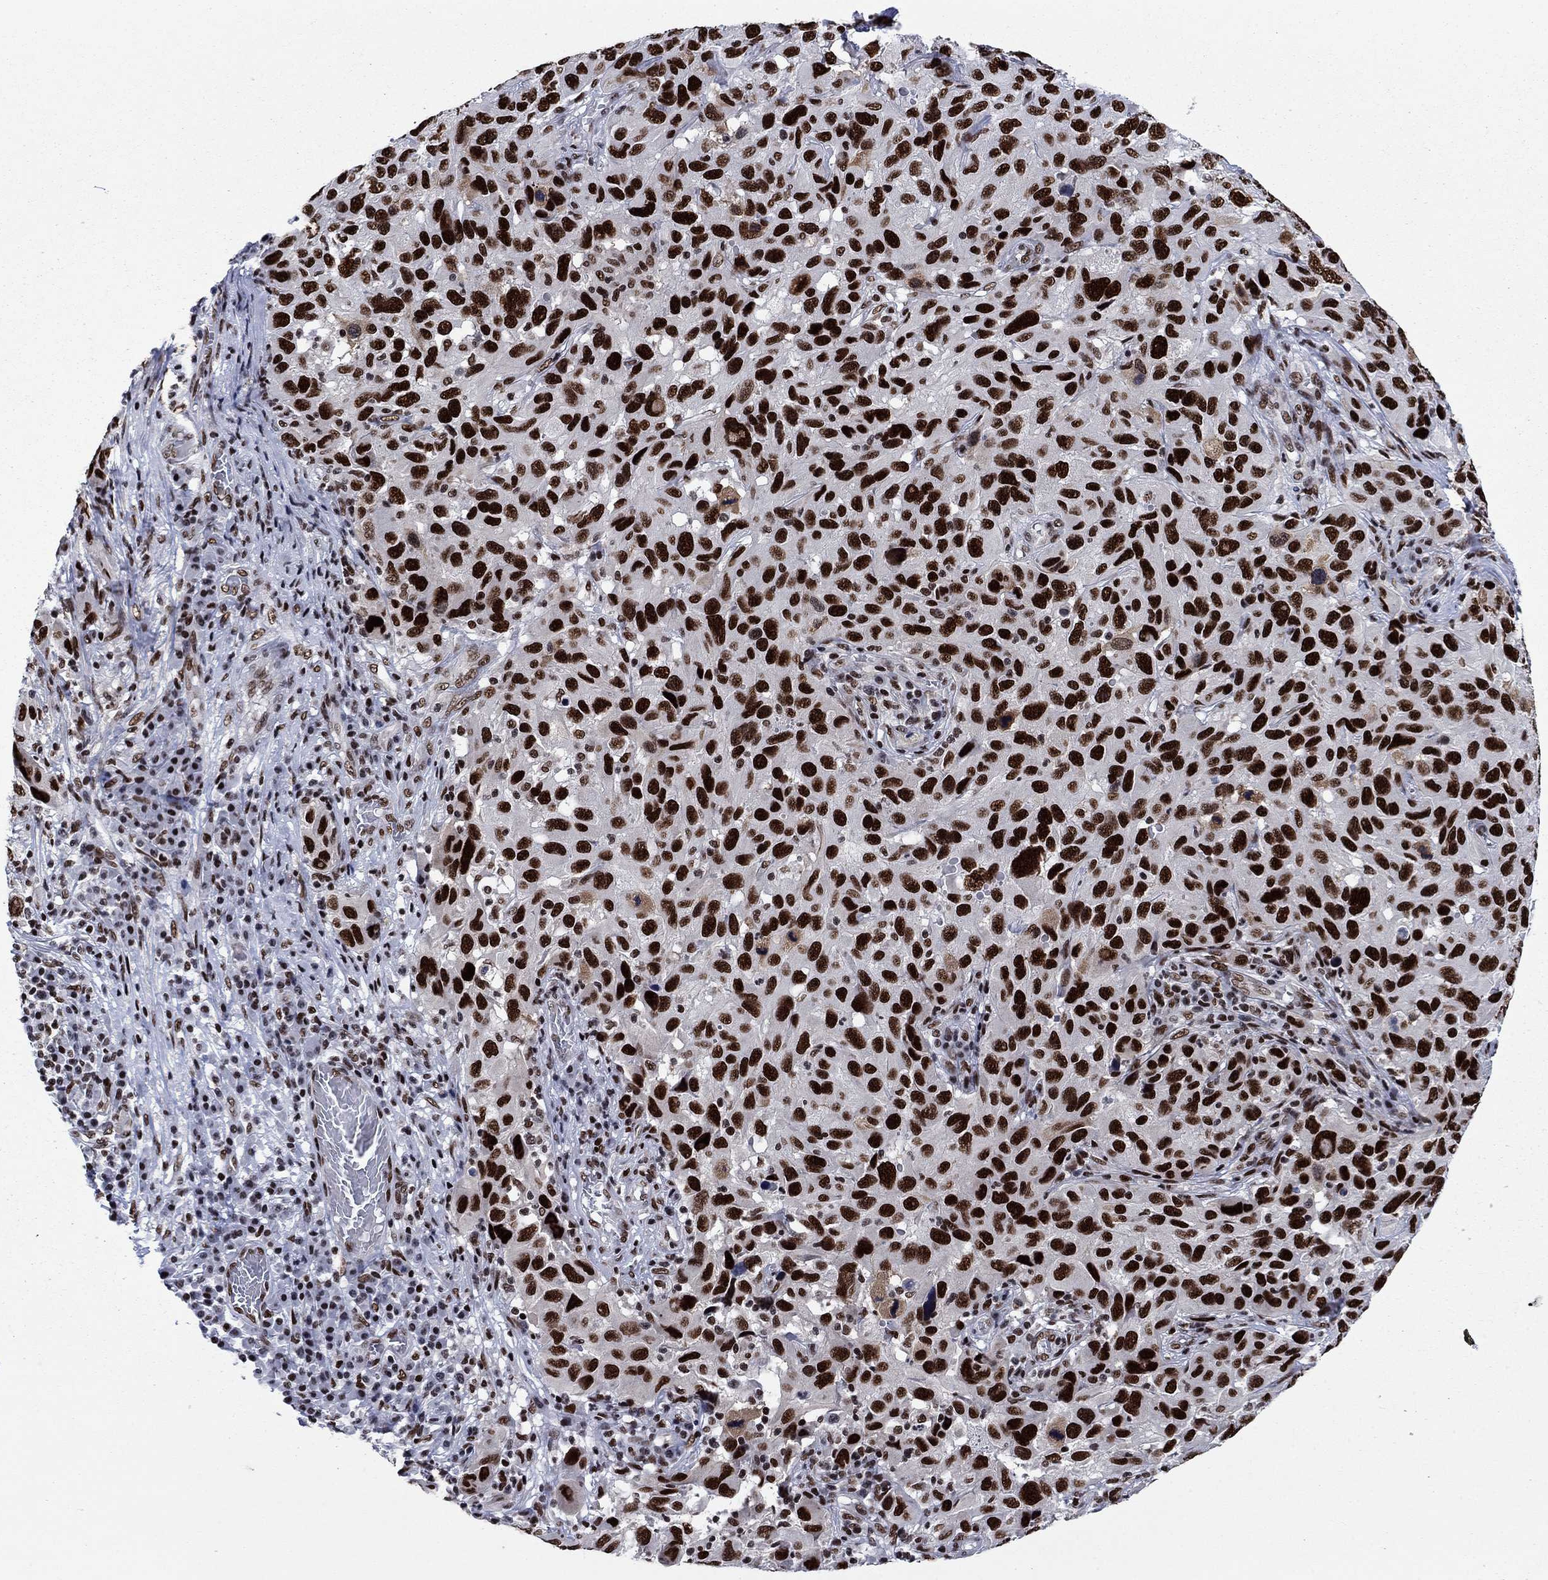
{"staining": {"intensity": "strong", "quantity": ">75%", "location": "nuclear"}, "tissue": "melanoma", "cell_type": "Tumor cells", "image_type": "cancer", "snomed": [{"axis": "morphology", "description": "Malignant melanoma, NOS"}, {"axis": "topography", "description": "Skin"}], "caption": "Immunohistochemistry (DAB) staining of human melanoma reveals strong nuclear protein positivity in about >75% of tumor cells.", "gene": "RPRD1B", "patient": {"sex": "male", "age": 53}}